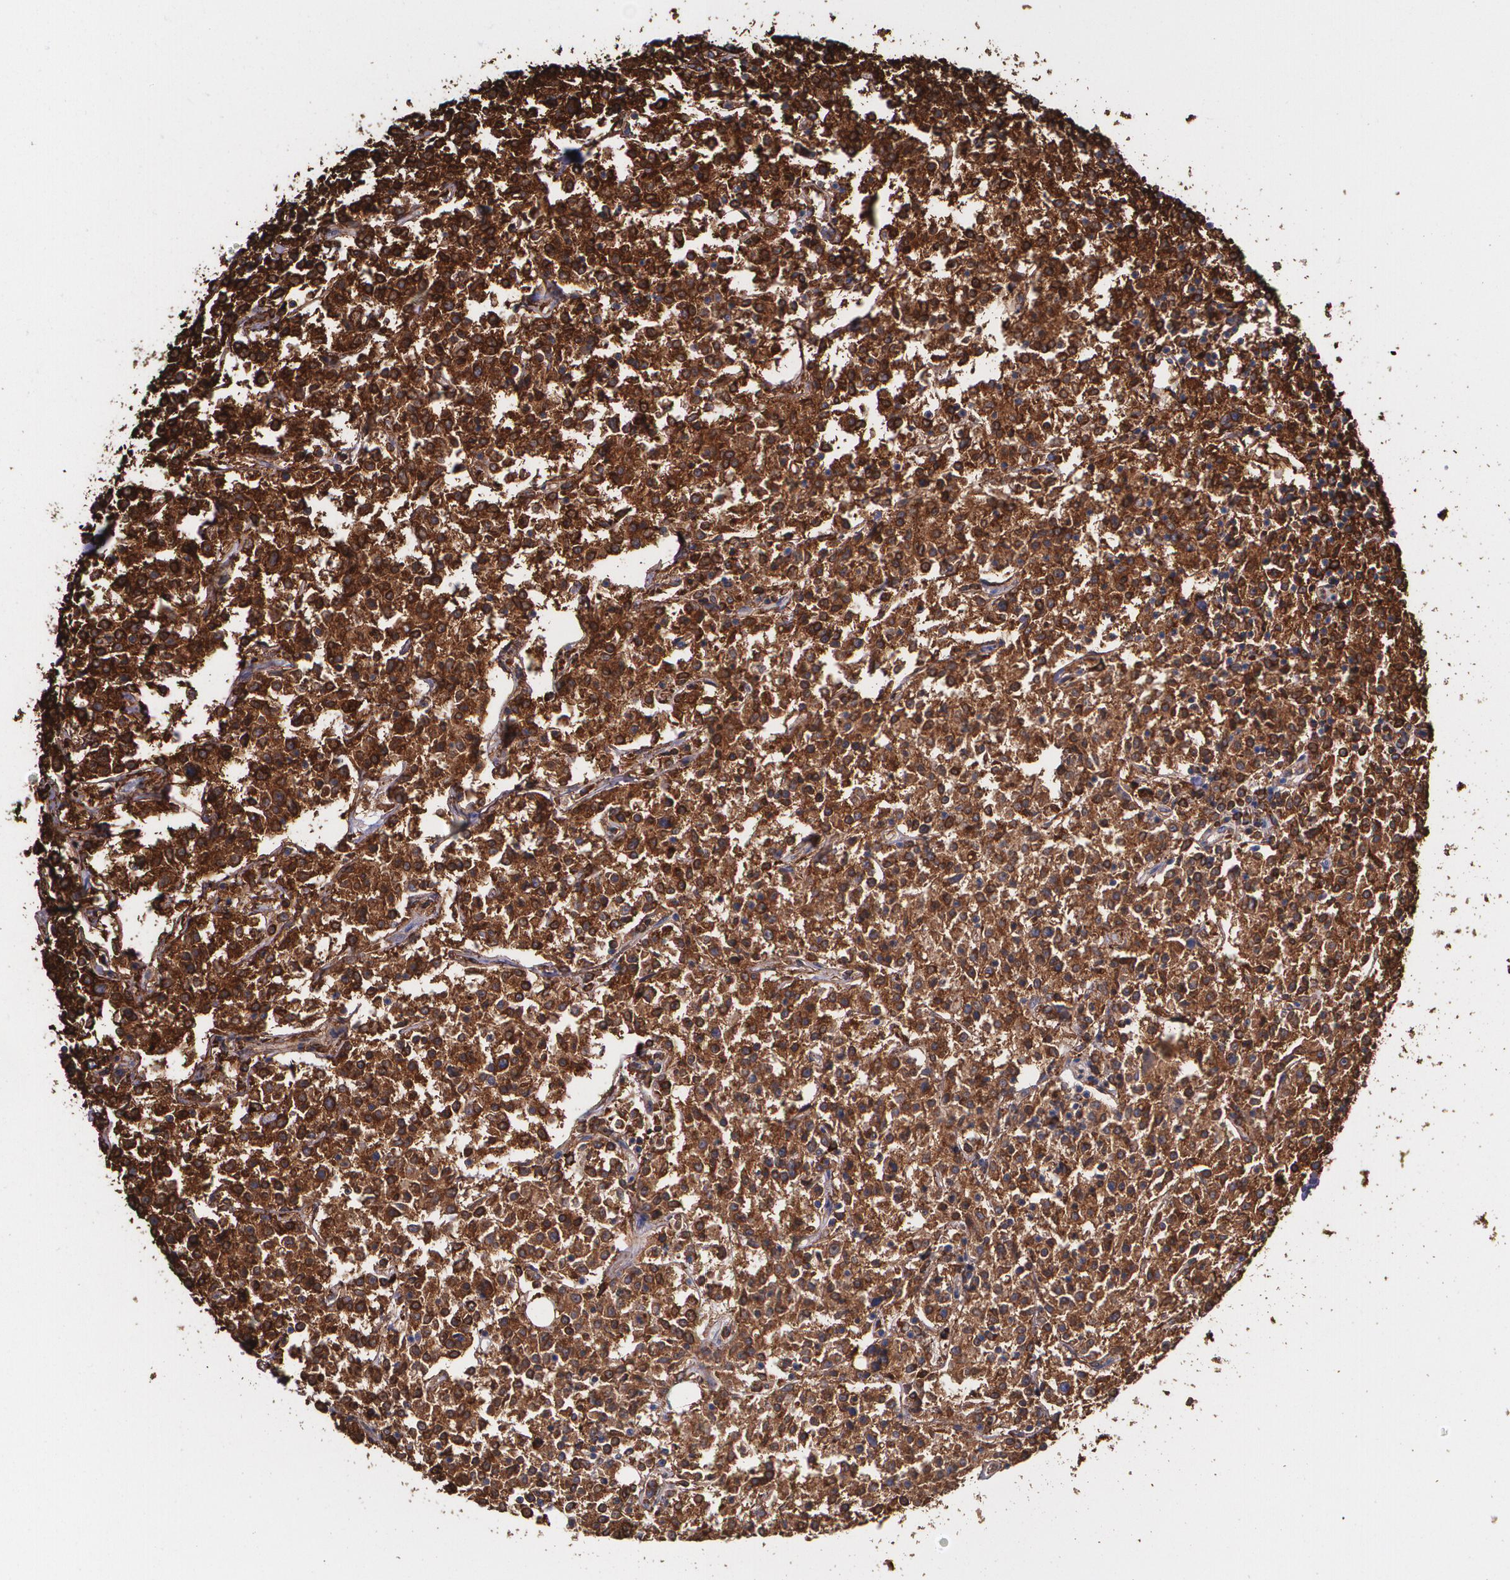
{"staining": {"intensity": "strong", "quantity": ">75%", "location": "cytoplasmic/membranous"}, "tissue": "lymphoma", "cell_type": "Tumor cells", "image_type": "cancer", "snomed": [{"axis": "morphology", "description": "Malignant lymphoma, non-Hodgkin's type, Low grade"}, {"axis": "topography", "description": "Small intestine"}], "caption": "Malignant lymphoma, non-Hodgkin's type (low-grade) was stained to show a protein in brown. There is high levels of strong cytoplasmic/membranous expression in about >75% of tumor cells. The protein of interest is shown in brown color, while the nuclei are stained blue.", "gene": "HLA-DRA", "patient": {"sex": "female", "age": 59}}